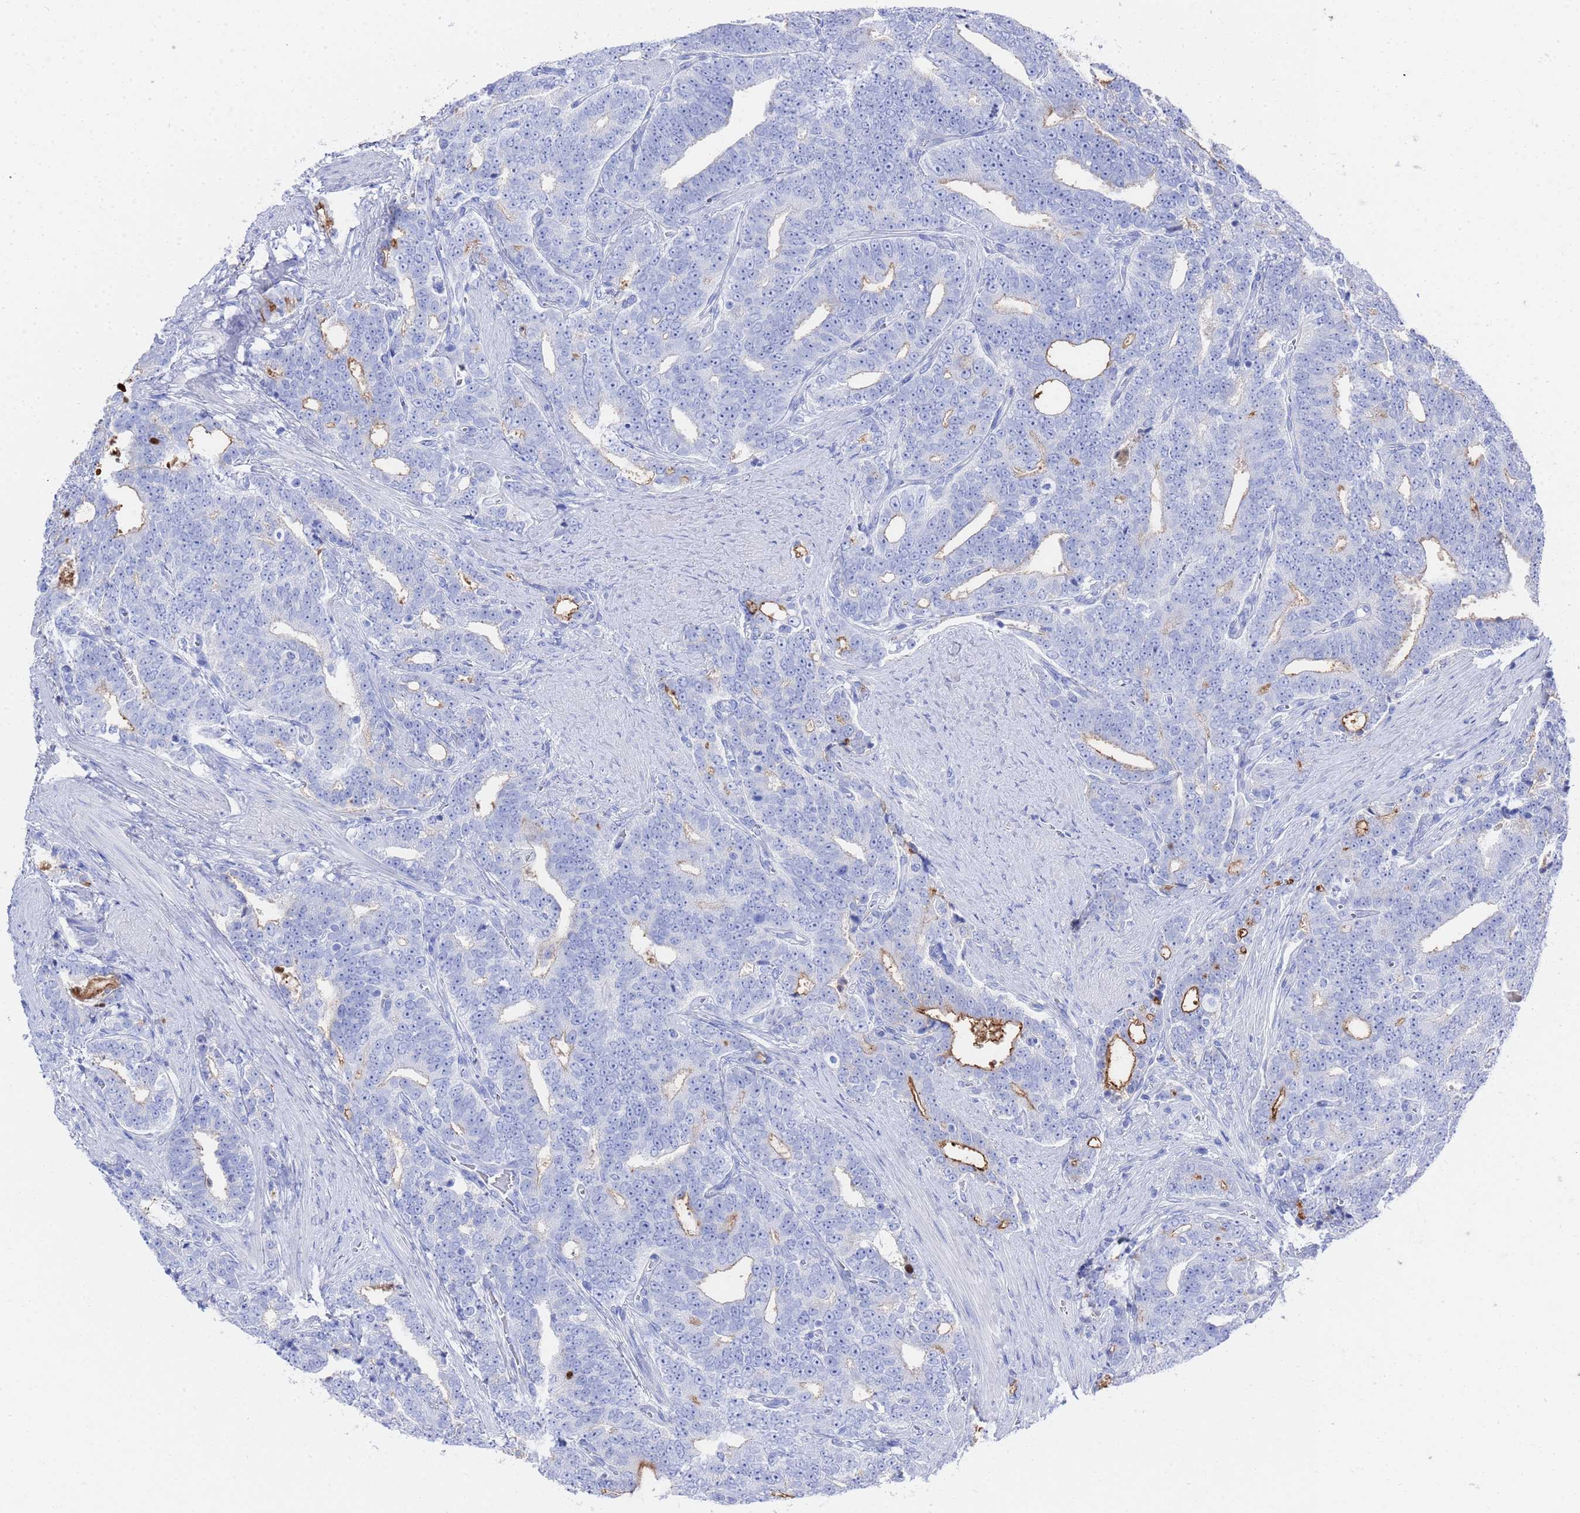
{"staining": {"intensity": "moderate", "quantity": "<25%", "location": "cytoplasmic/membranous"}, "tissue": "prostate cancer", "cell_type": "Tumor cells", "image_type": "cancer", "snomed": [{"axis": "morphology", "description": "Adenocarcinoma, High grade"}, {"axis": "topography", "description": "Prostate and seminal vesicle, NOS"}], "caption": "Human prostate cancer stained for a protein (brown) displays moderate cytoplasmic/membranous positive expression in approximately <25% of tumor cells.", "gene": "GGT1", "patient": {"sex": "male", "age": 67}}